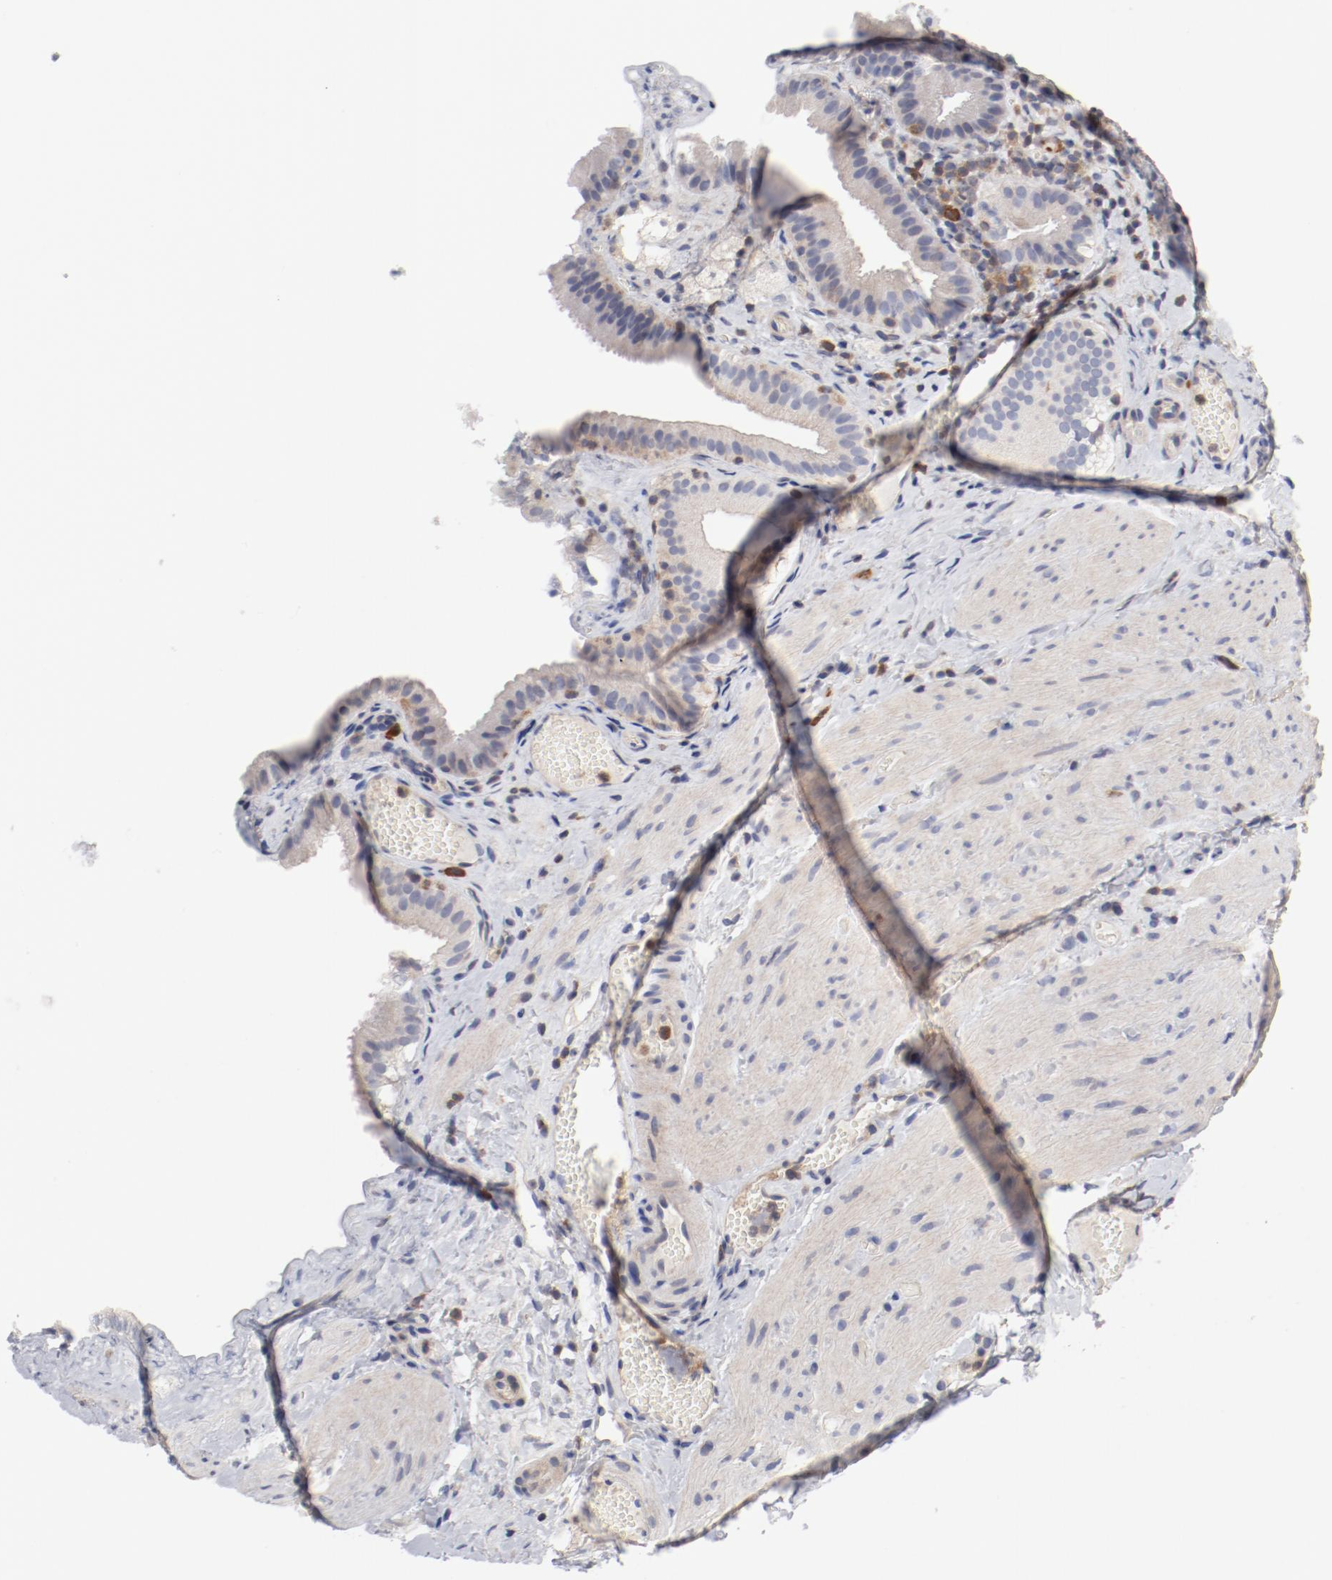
{"staining": {"intensity": "weak", "quantity": ">75%", "location": "cytoplasmic/membranous"}, "tissue": "gallbladder", "cell_type": "Glandular cells", "image_type": "normal", "snomed": [{"axis": "morphology", "description": "Normal tissue, NOS"}, {"axis": "topography", "description": "Gallbladder"}], "caption": "Gallbladder stained with DAB IHC shows low levels of weak cytoplasmic/membranous staining in about >75% of glandular cells. (brown staining indicates protein expression, while blue staining denotes nuclei).", "gene": "CBL", "patient": {"sex": "female", "age": 24}}